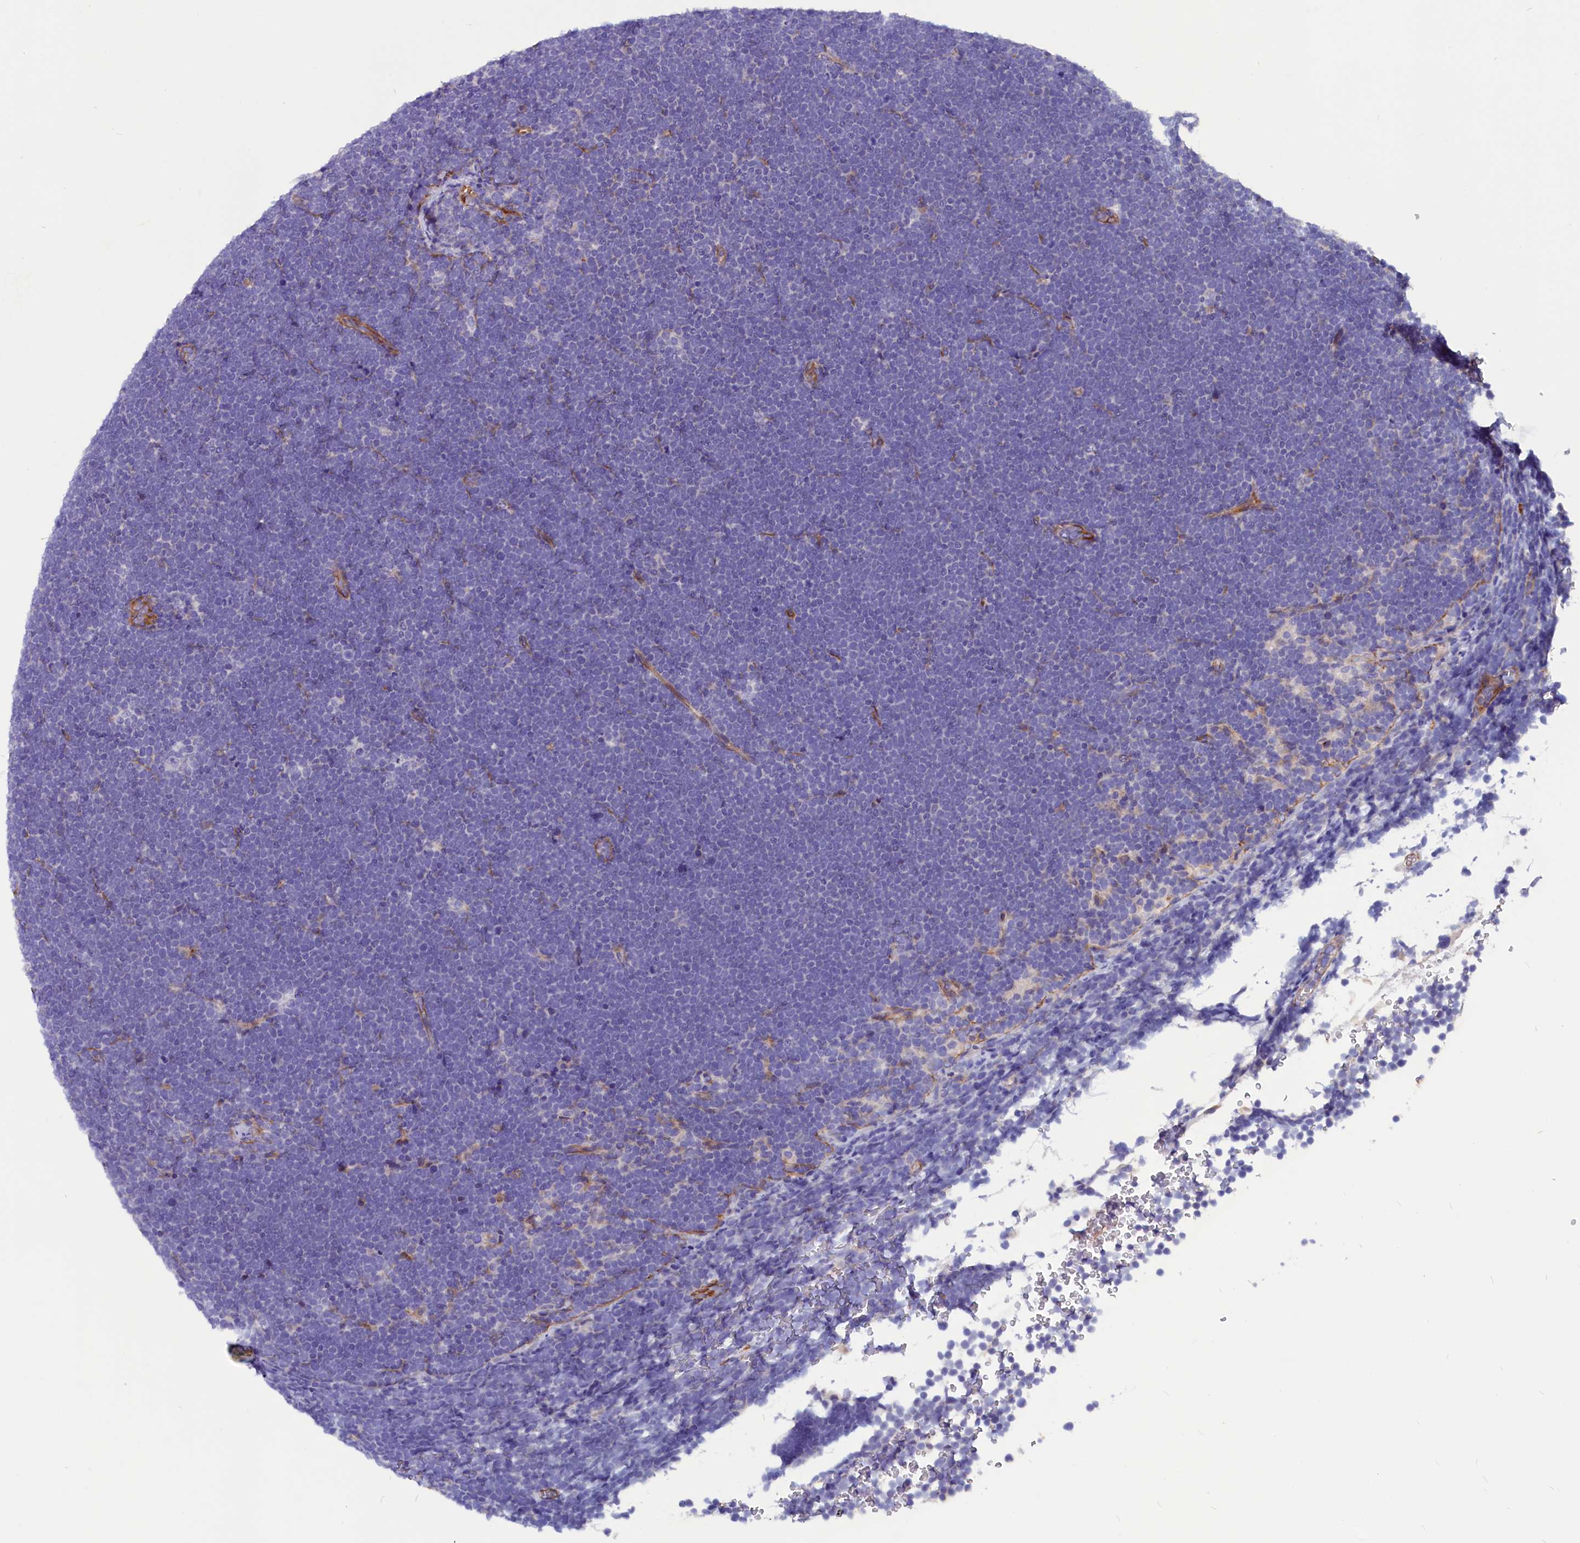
{"staining": {"intensity": "negative", "quantity": "none", "location": "none"}, "tissue": "lymphoma", "cell_type": "Tumor cells", "image_type": "cancer", "snomed": [{"axis": "morphology", "description": "Malignant lymphoma, non-Hodgkin's type, High grade"}, {"axis": "topography", "description": "Lymph node"}], "caption": "DAB immunohistochemical staining of lymphoma demonstrates no significant staining in tumor cells. Nuclei are stained in blue.", "gene": "ZNF749", "patient": {"sex": "male", "age": 13}}